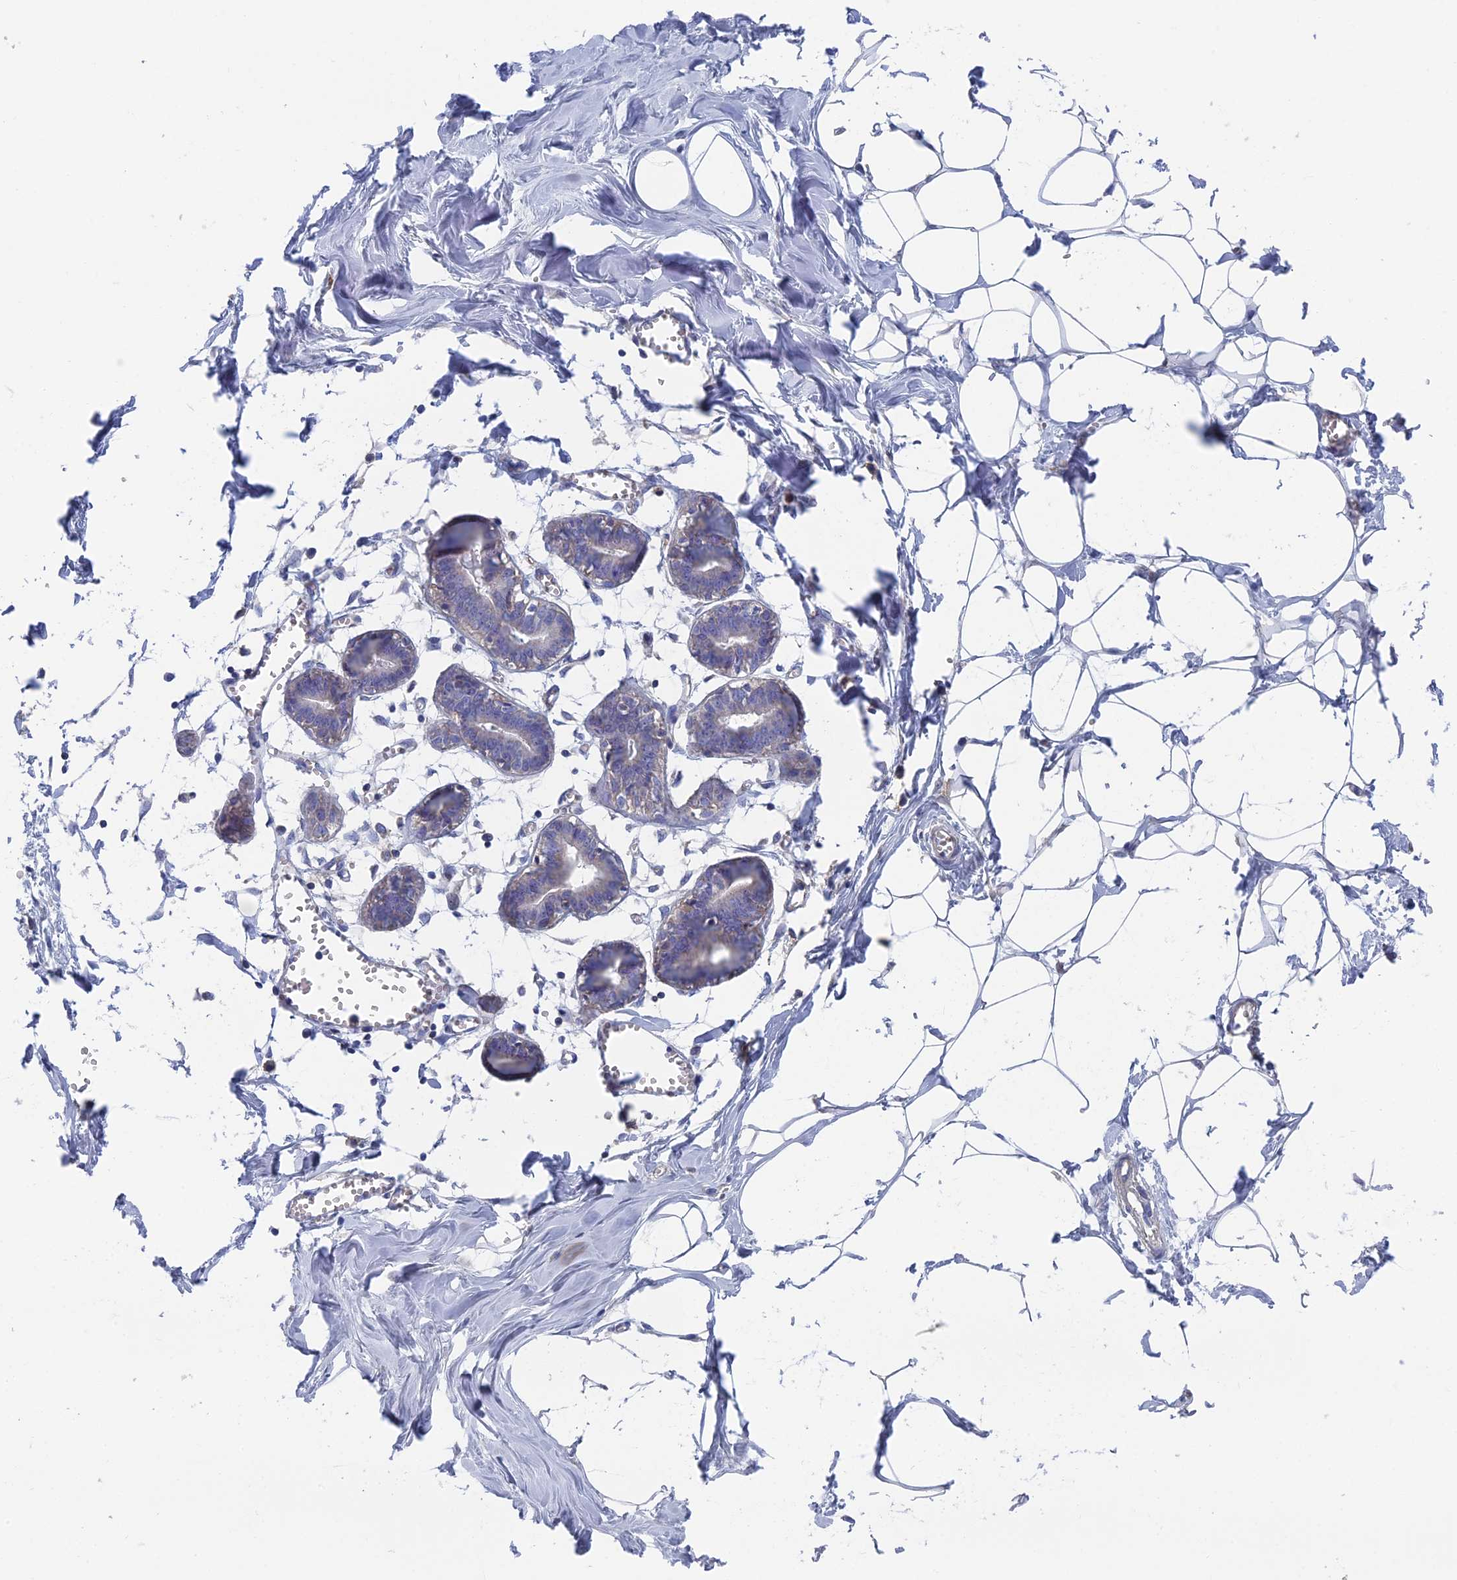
{"staining": {"intensity": "negative", "quantity": "none", "location": "none"}, "tissue": "breast", "cell_type": "Adipocytes", "image_type": "normal", "snomed": [{"axis": "morphology", "description": "Normal tissue, NOS"}, {"axis": "topography", "description": "Breast"}], "caption": "An IHC image of unremarkable breast is shown. There is no staining in adipocytes of breast.", "gene": "SNX11", "patient": {"sex": "female", "age": 27}}